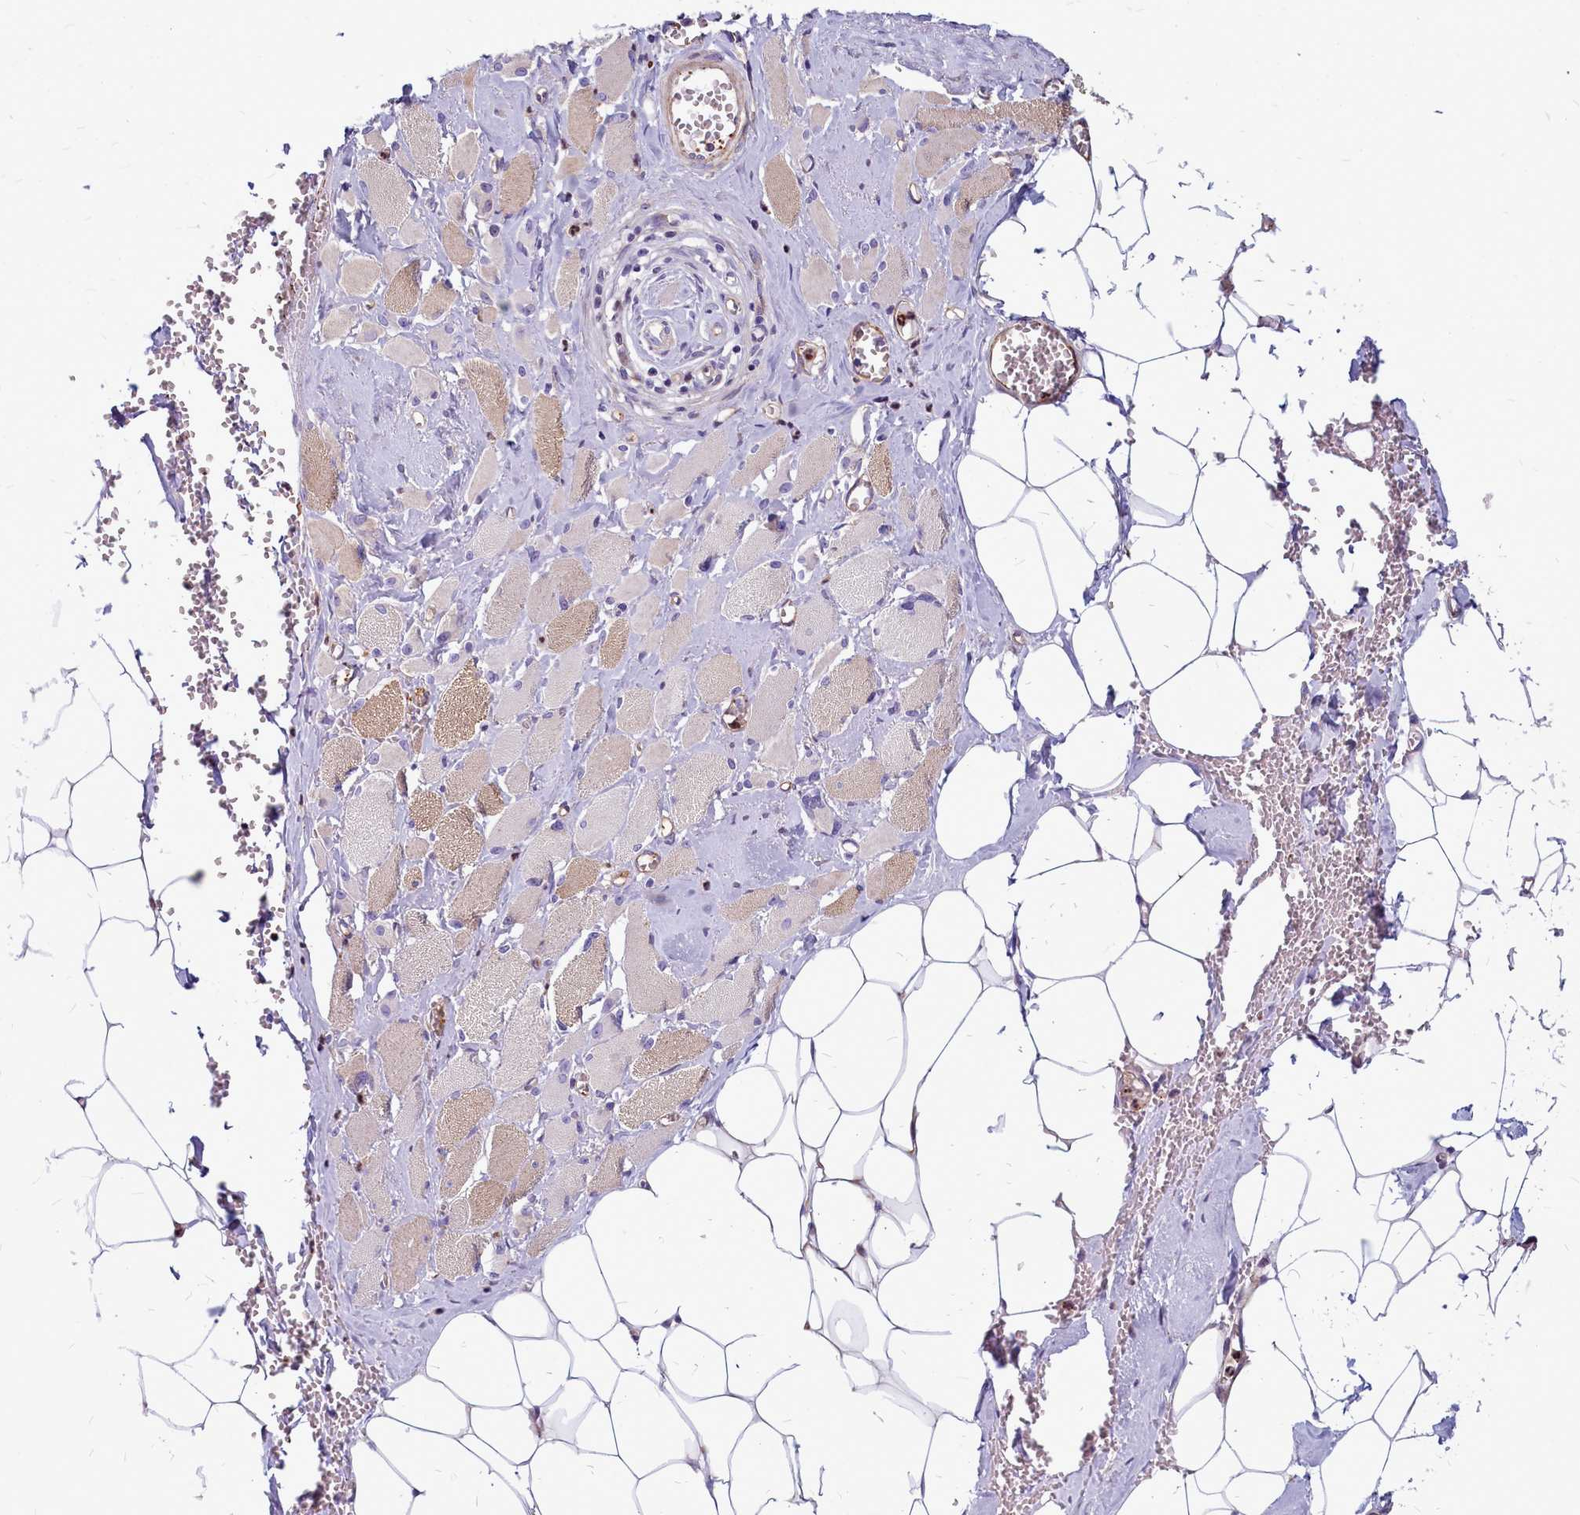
{"staining": {"intensity": "moderate", "quantity": "25%-75%", "location": "cytoplasmic/membranous"}, "tissue": "skeletal muscle", "cell_type": "Myocytes", "image_type": "normal", "snomed": [{"axis": "morphology", "description": "Normal tissue, NOS"}, {"axis": "morphology", "description": "Basal cell carcinoma"}, {"axis": "topography", "description": "Skeletal muscle"}], "caption": "This is an image of immunohistochemistry staining of benign skeletal muscle, which shows moderate positivity in the cytoplasmic/membranous of myocytes.", "gene": "TTC5", "patient": {"sex": "female", "age": 64}}